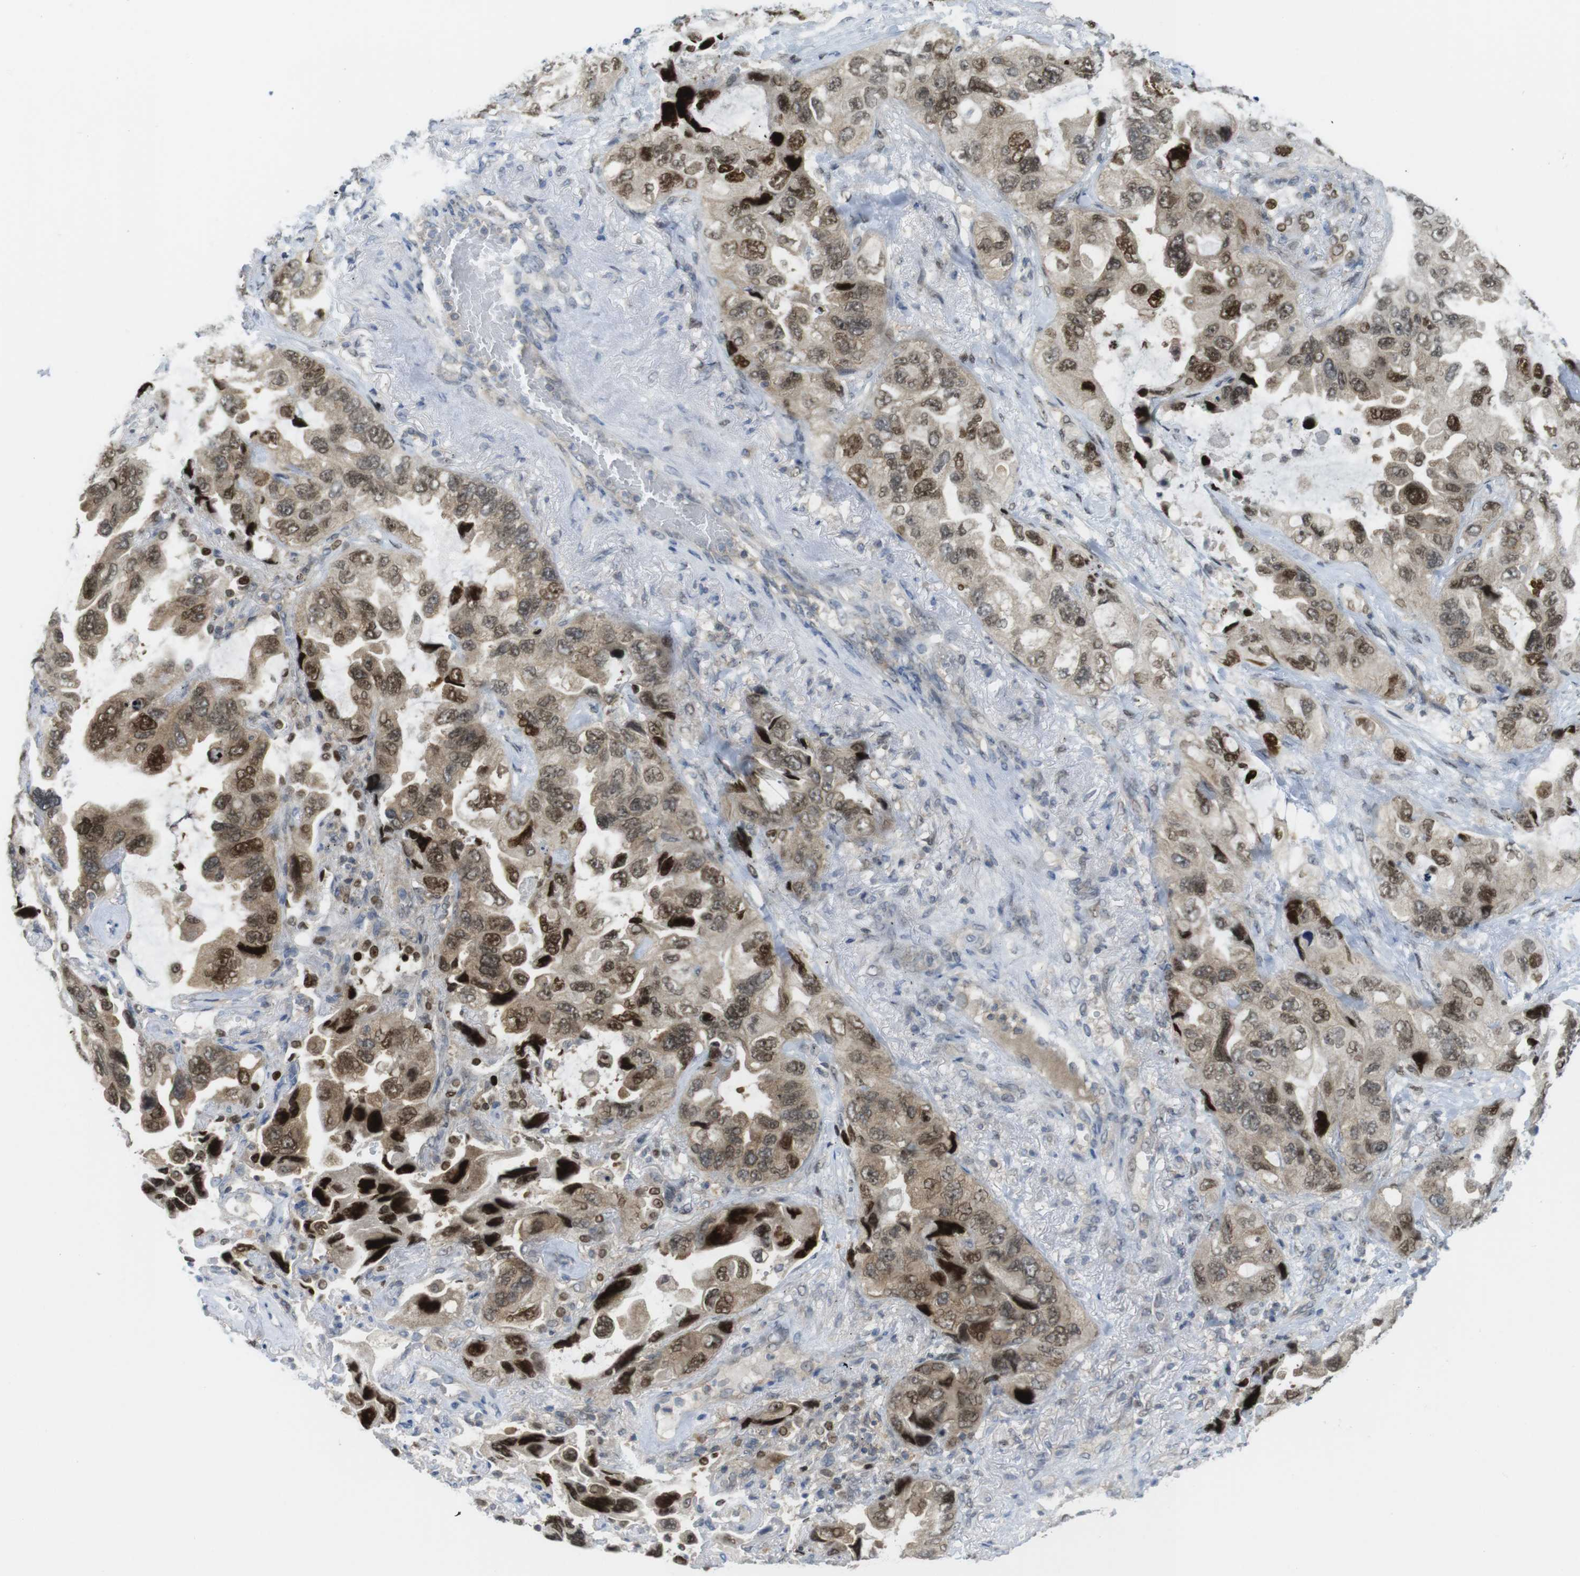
{"staining": {"intensity": "moderate", "quantity": ">75%", "location": "cytoplasmic/membranous,nuclear"}, "tissue": "lung cancer", "cell_type": "Tumor cells", "image_type": "cancer", "snomed": [{"axis": "morphology", "description": "Squamous cell carcinoma, NOS"}, {"axis": "topography", "description": "Lung"}], "caption": "This histopathology image exhibits immunohistochemistry staining of lung cancer (squamous cell carcinoma), with medium moderate cytoplasmic/membranous and nuclear positivity in approximately >75% of tumor cells.", "gene": "RCC1", "patient": {"sex": "female", "age": 73}}